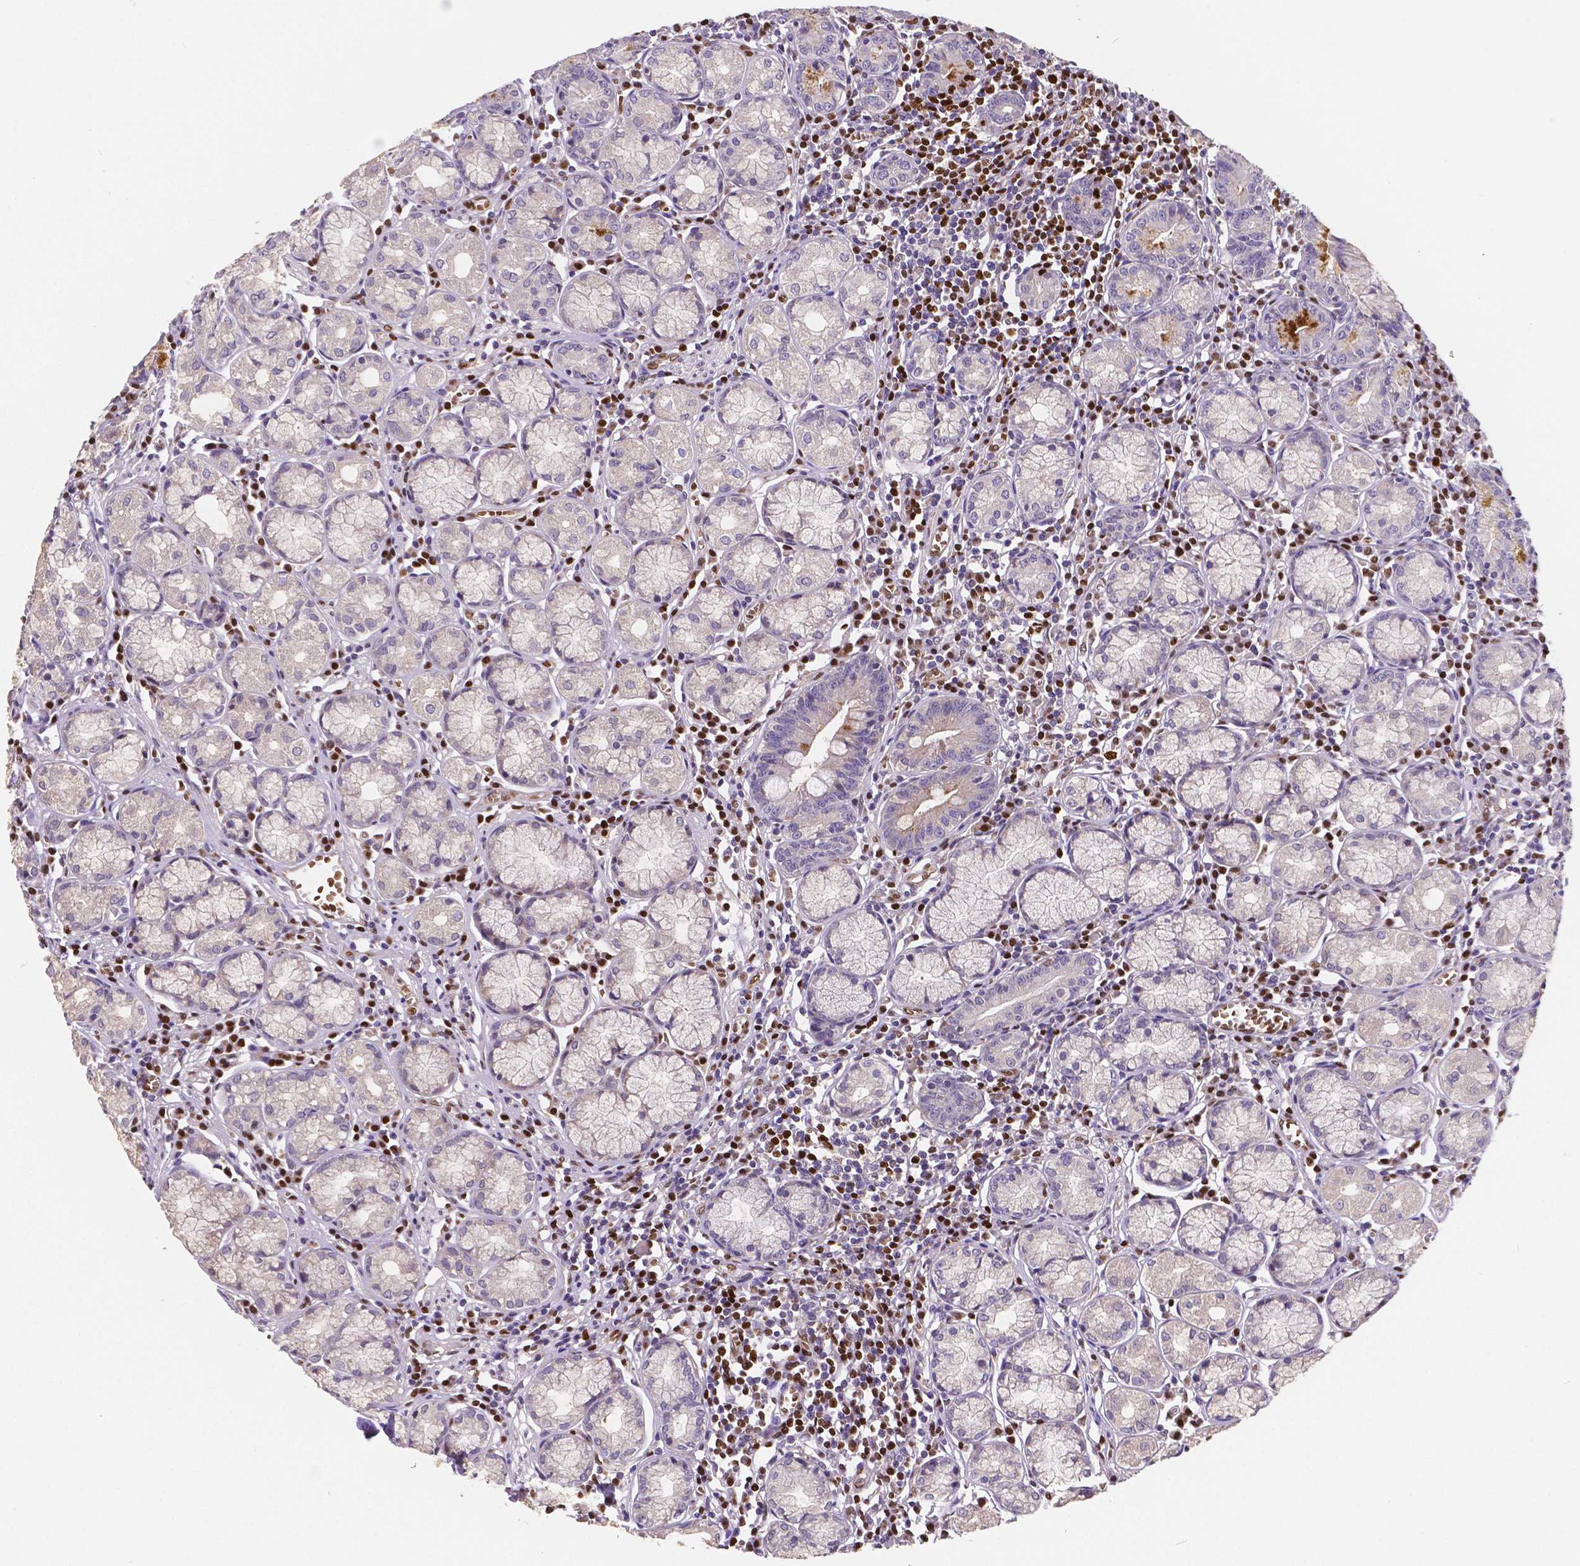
{"staining": {"intensity": "negative", "quantity": "none", "location": "none"}, "tissue": "stomach", "cell_type": "Glandular cells", "image_type": "normal", "snomed": [{"axis": "morphology", "description": "Normal tissue, NOS"}, {"axis": "topography", "description": "Stomach"}], "caption": "Glandular cells are negative for brown protein staining in benign stomach.", "gene": "MEF2C", "patient": {"sex": "male", "age": 55}}